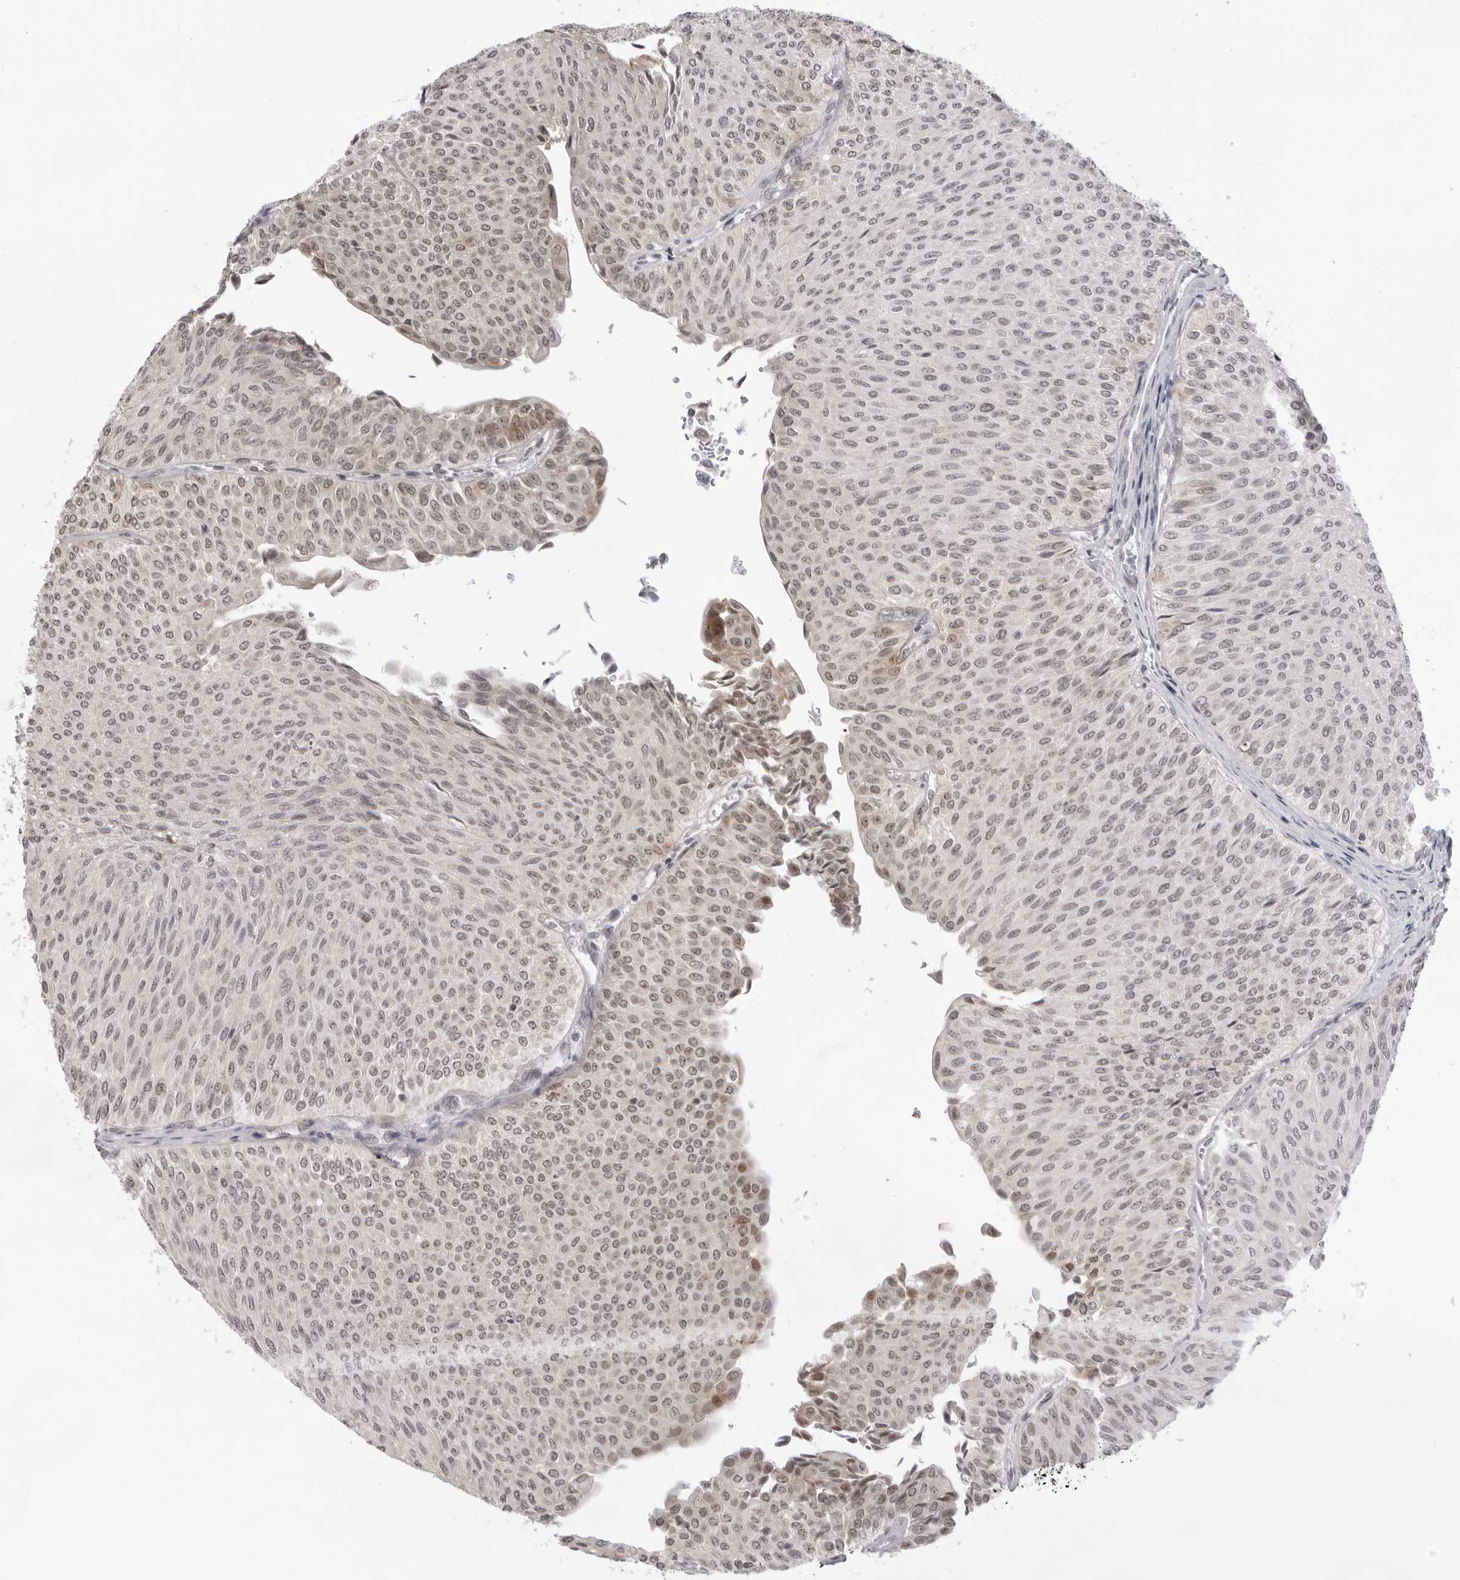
{"staining": {"intensity": "weak", "quantity": "25%-75%", "location": "nuclear"}, "tissue": "urothelial cancer", "cell_type": "Tumor cells", "image_type": "cancer", "snomed": [{"axis": "morphology", "description": "Urothelial carcinoma, Low grade"}, {"axis": "topography", "description": "Urinary bladder"}], "caption": "Weak nuclear expression for a protein is seen in approximately 25%-75% of tumor cells of urothelial cancer using IHC.", "gene": "EXOSC10", "patient": {"sex": "male", "age": 78}}